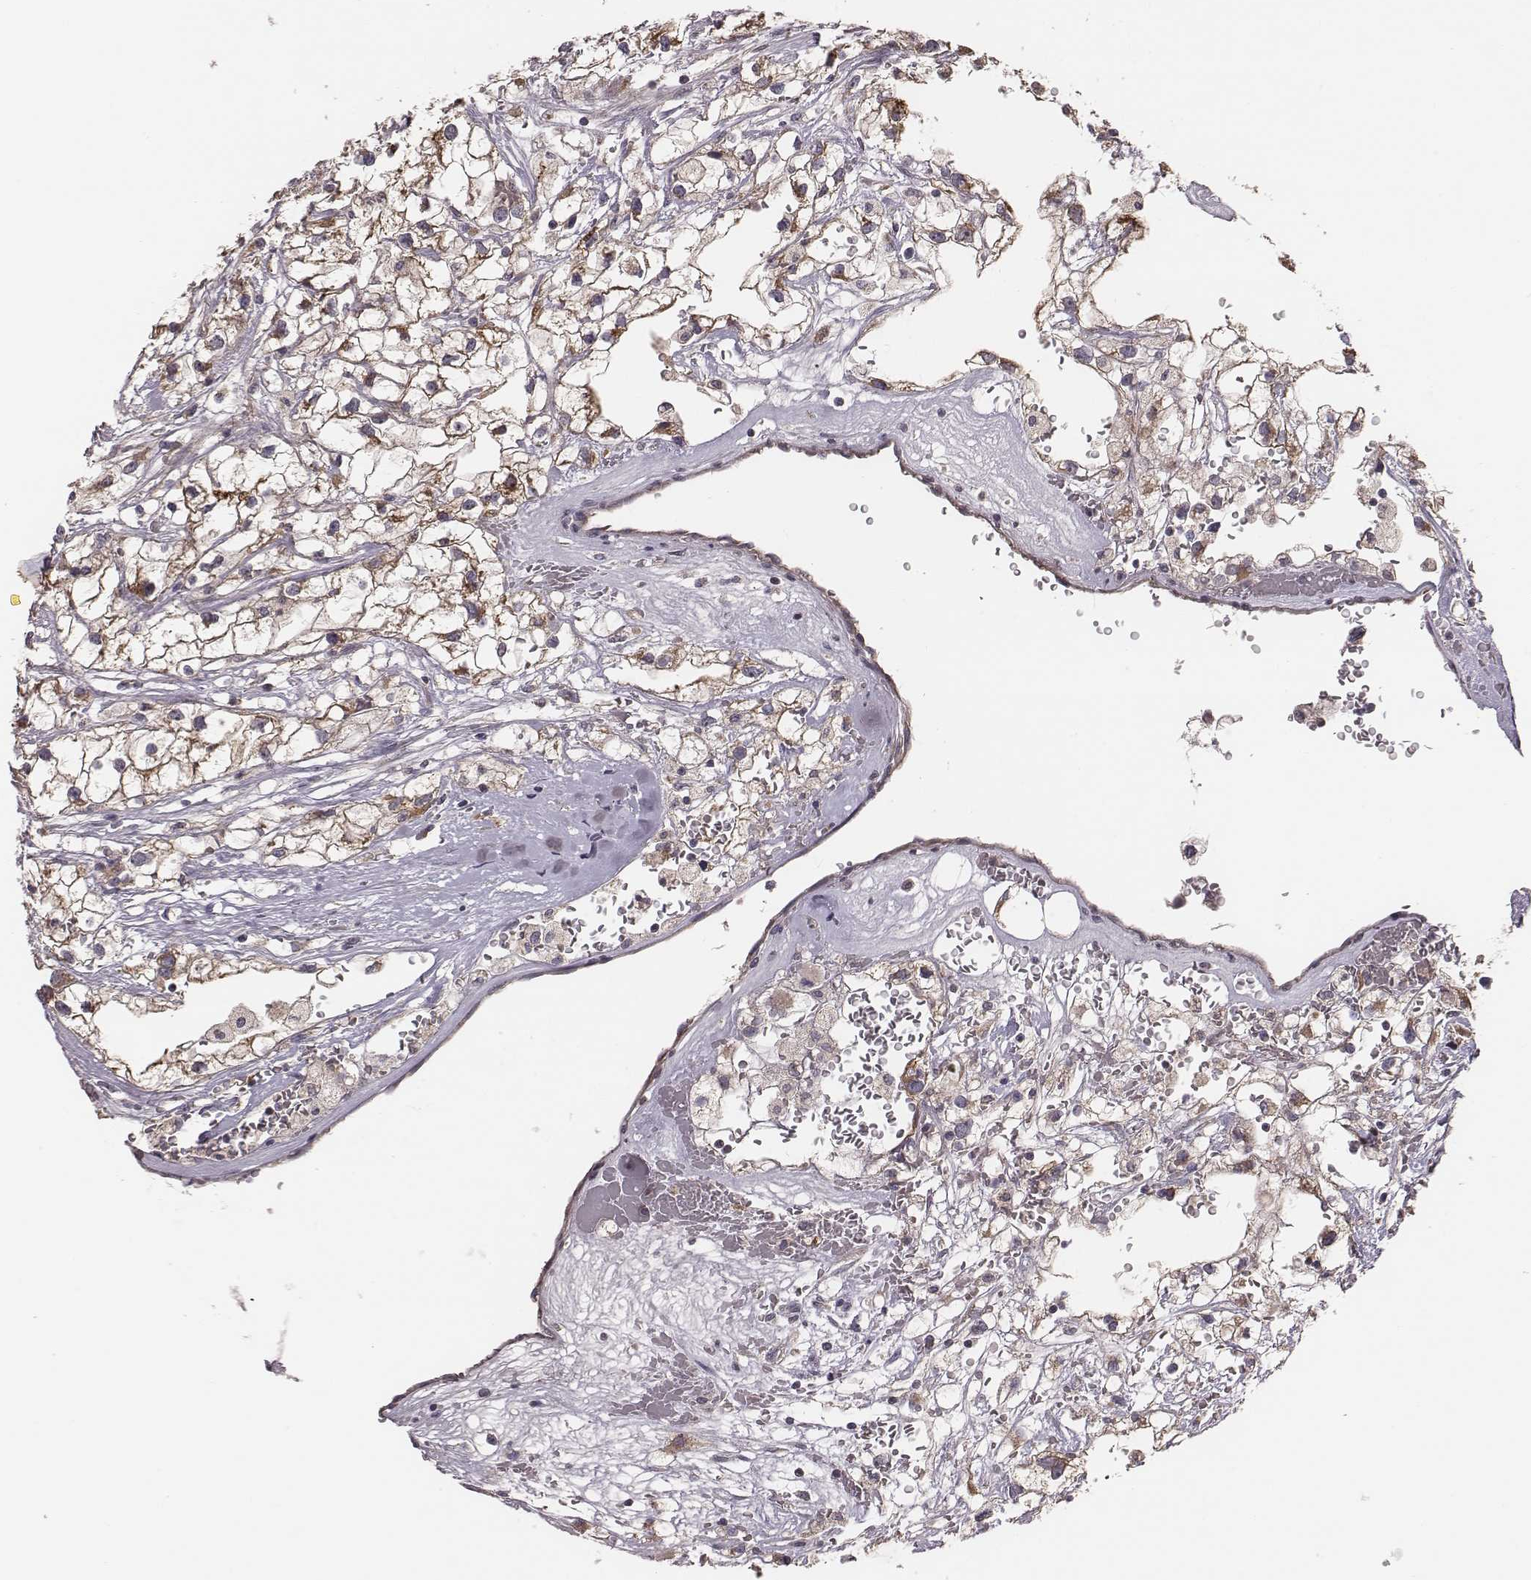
{"staining": {"intensity": "moderate", "quantity": ">75%", "location": "cytoplasmic/membranous"}, "tissue": "renal cancer", "cell_type": "Tumor cells", "image_type": "cancer", "snomed": [{"axis": "morphology", "description": "Adenocarcinoma, NOS"}, {"axis": "topography", "description": "Kidney"}], "caption": "The histopathology image reveals staining of adenocarcinoma (renal), revealing moderate cytoplasmic/membranous protein staining (brown color) within tumor cells.", "gene": "HAVCR1", "patient": {"sex": "male", "age": 59}}